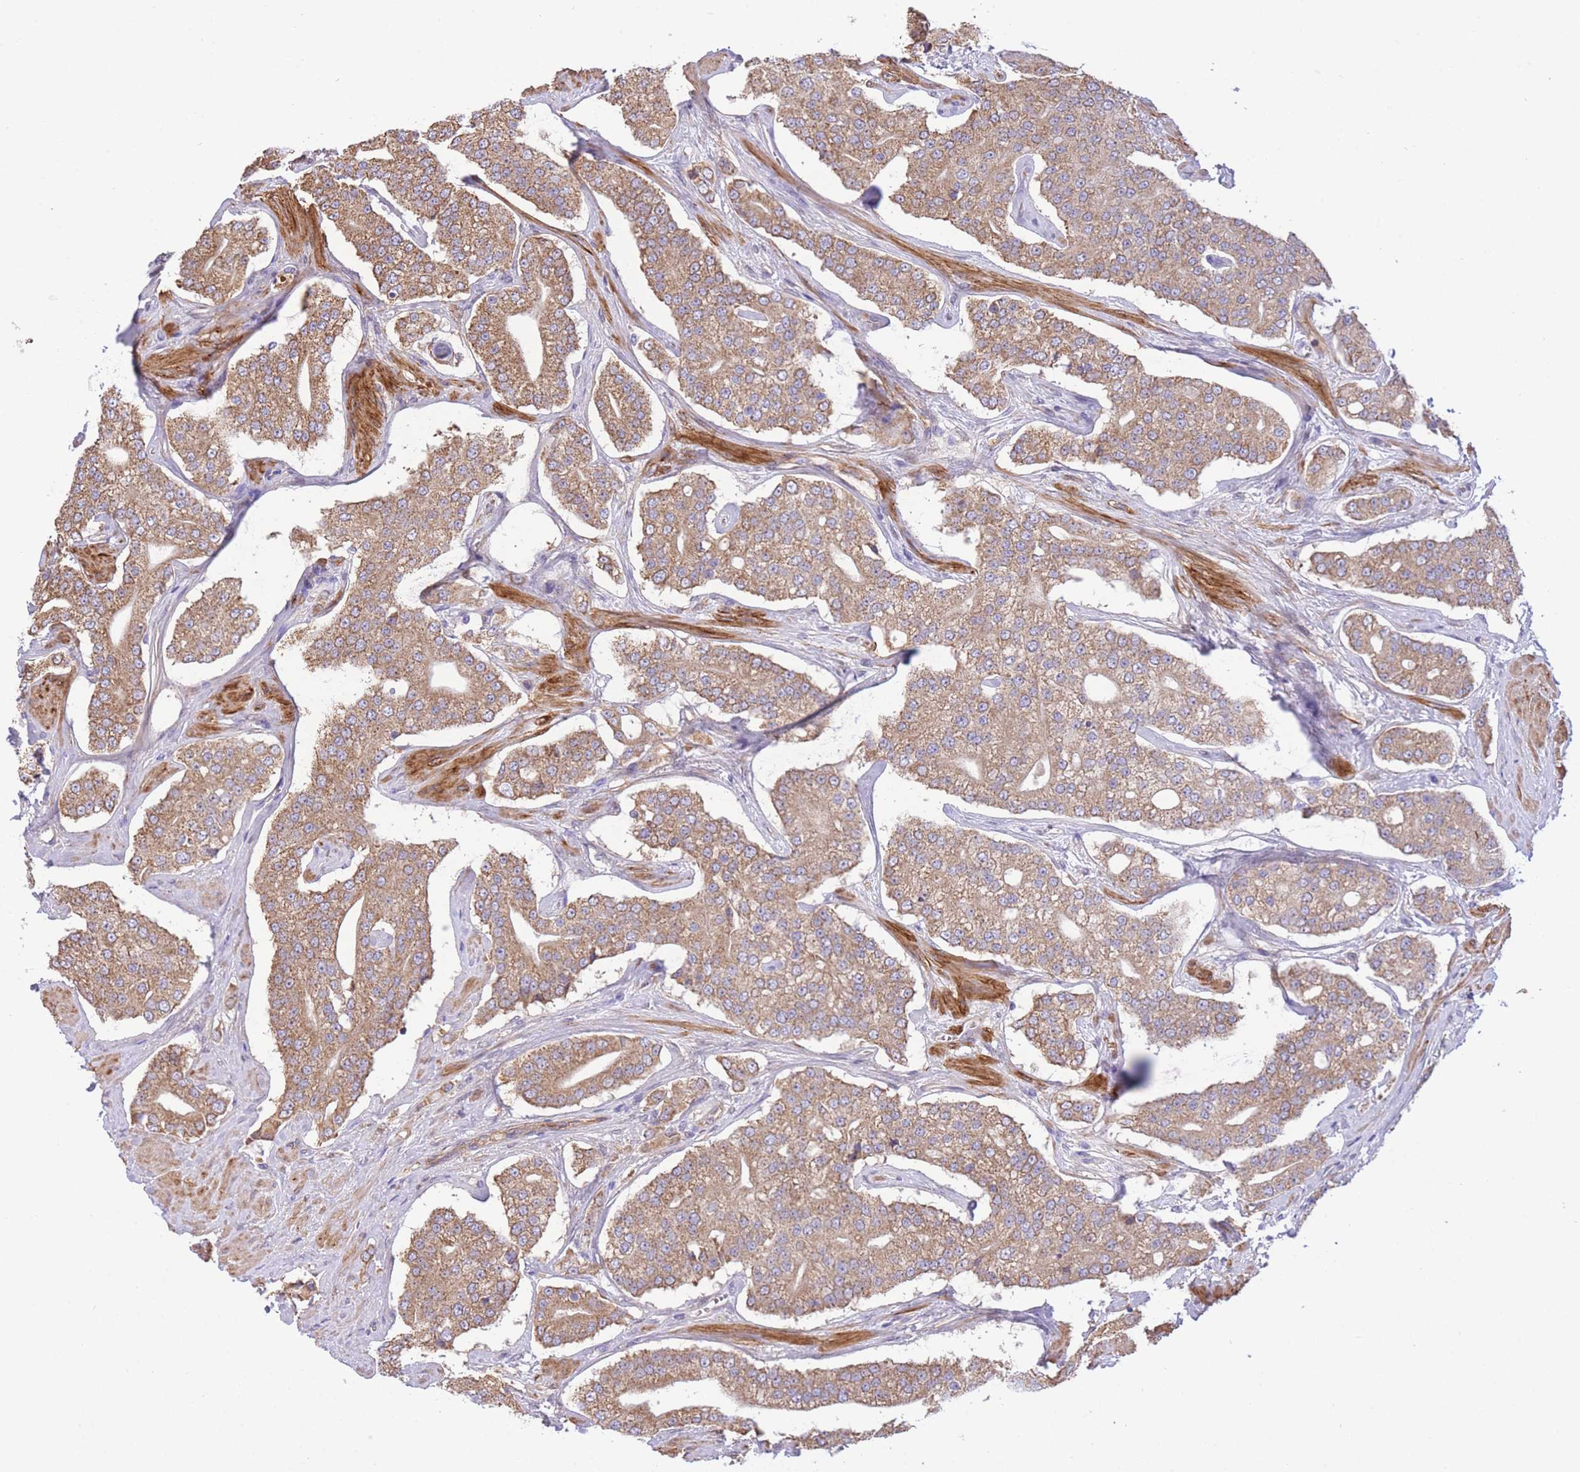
{"staining": {"intensity": "moderate", "quantity": ">75%", "location": "cytoplasmic/membranous"}, "tissue": "prostate cancer", "cell_type": "Tumor cells", "image_type": "cancer", "snomed": [{"axis": "morphology", "description": "Adenocarcinoma, High grade"}, {"axis": "topography", "description": "Prostate"}], "caption": "Tumor cells demonstrate medium levels of moderate cytoplasmic/membranous positivity in approximately >75% of cells in prostate adenocarcinoma (high-grade). (Brightfield microscopy of DAB IHC at high magnification).", "gene": "PGM1", "patient": {"sex": "male", "age": 71}}